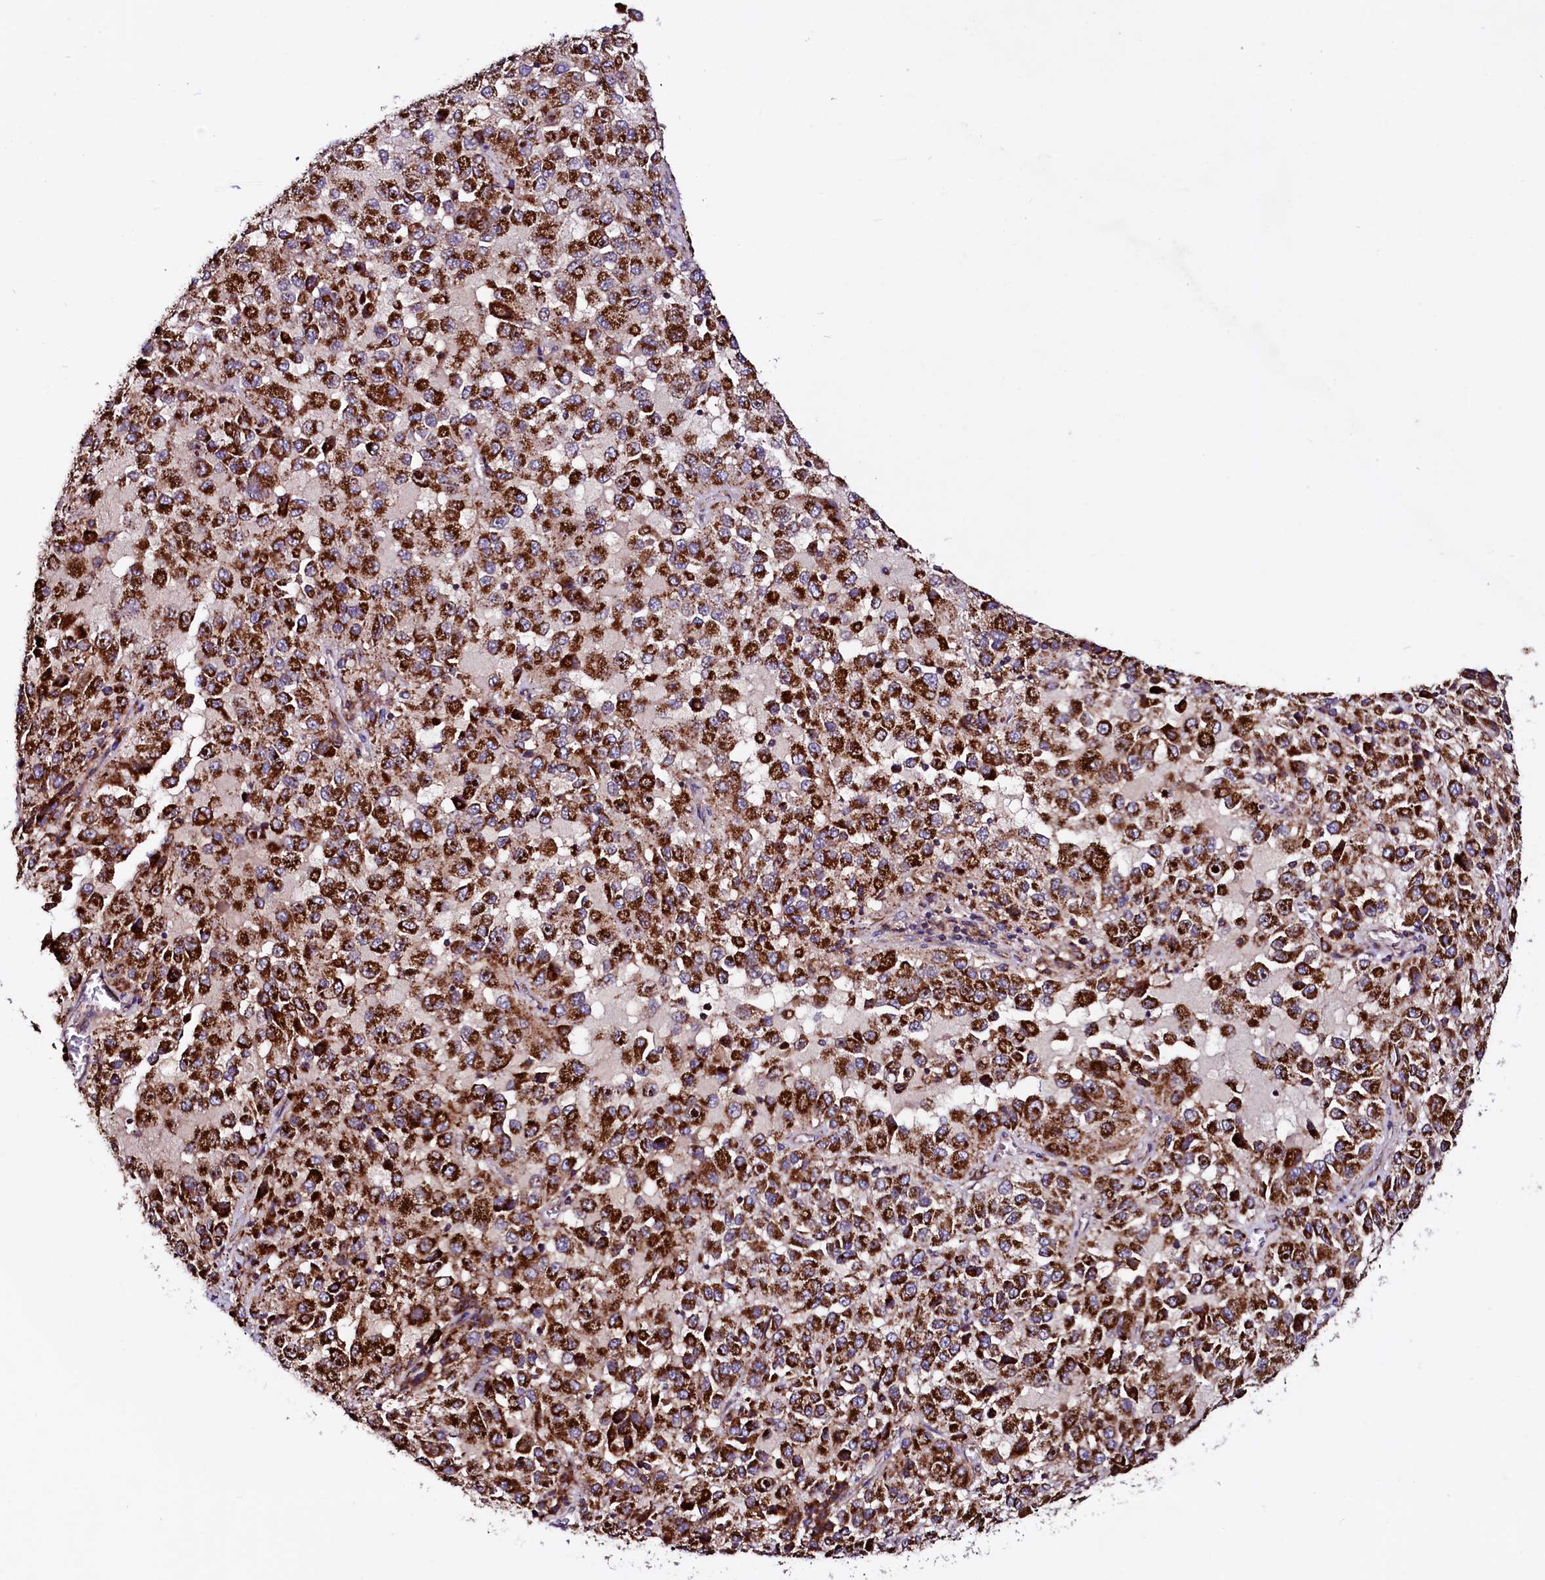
{"staining": {"intensity": "strong", "quantity": ">75%", "location": "cytoplasmic/membranous"}, "tissue": "melanoma", "cell_type": "Tumor cells", "image_type": "cancer", "snomed": [{"axis": "morphology", "description": "Malignant melanoma, Metastatic site"}, {"axis": "topography", "description": "Lung"}], "caption": "Melanoma stained with DAB (3,3'-diaminobenzidine) immunohistochemistry shows high levels of strong cytoplasmic/membranous positivity in about >75% of tumor cells.", "gene": "STARD5", "patient": {"sex": "male", "age": 64}}